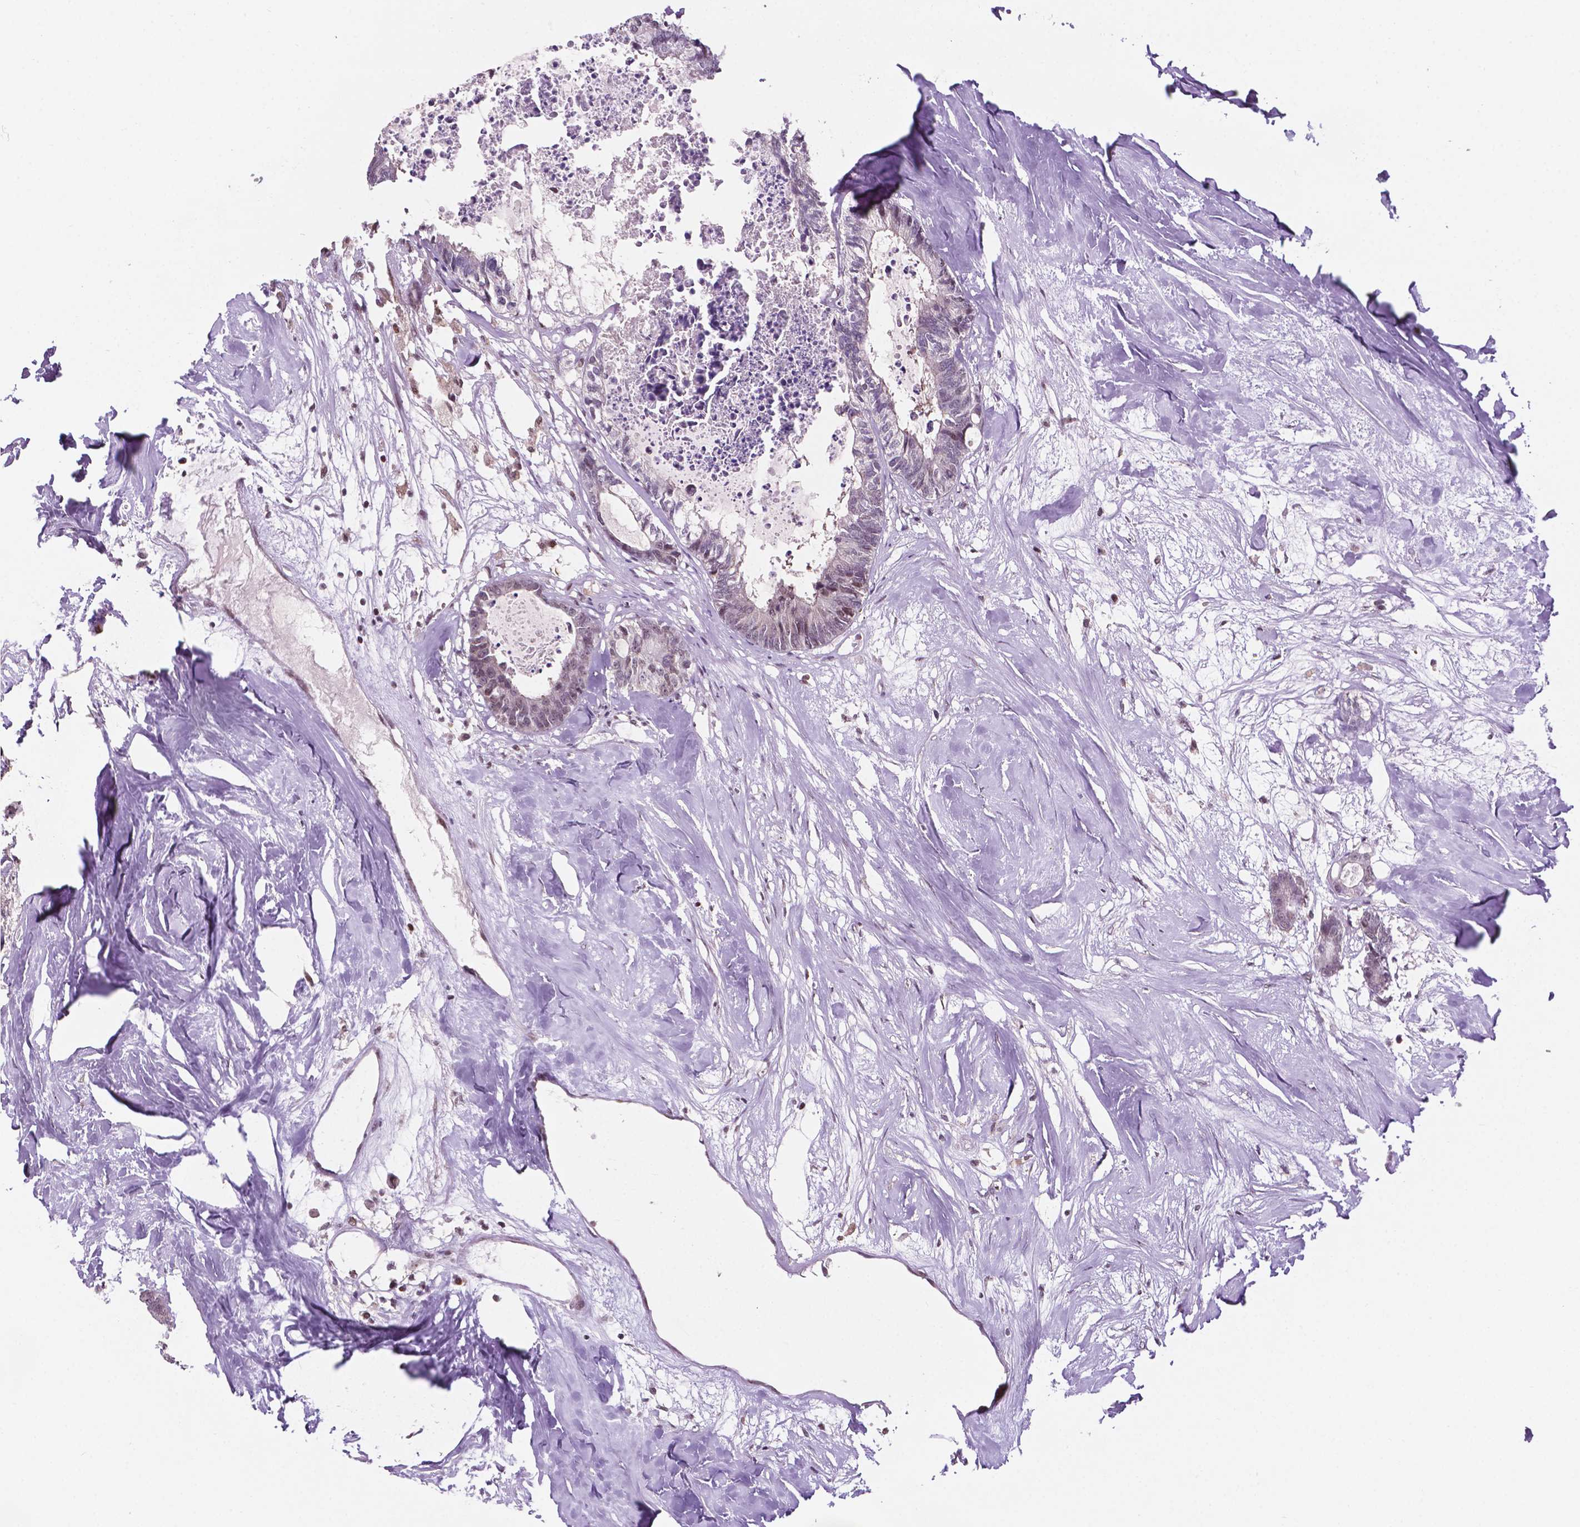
{"staining": {"intensity": "weak", "quantity": "<25%", "location": "nuclear"}, "tissue": "colorectal cancer", "cell_type": "Tumor cells", "image_type": "cancer", "snomed": [{"axis": "morphology", "description": "Adenocarcinoma, NOS"}, {"axis": "topography", "description": "Colon"}, {"axis": "topography", "description": "Rectum"}], "caption": "A high-resolution micrograph shows immunohistochemistry (IHC) staining of adenocarcinoma (colorectal), which exhibits no significant expression in tumor cells. The staining was performed using DAB (3,3'-diaminobenzidine) to visualize the protein expression in brown, while the nuclei were stained in blue with hematoxylin (Magnification: 20x).", "gene": "PER2", "patient": {"sex": "male", "age": 57}}